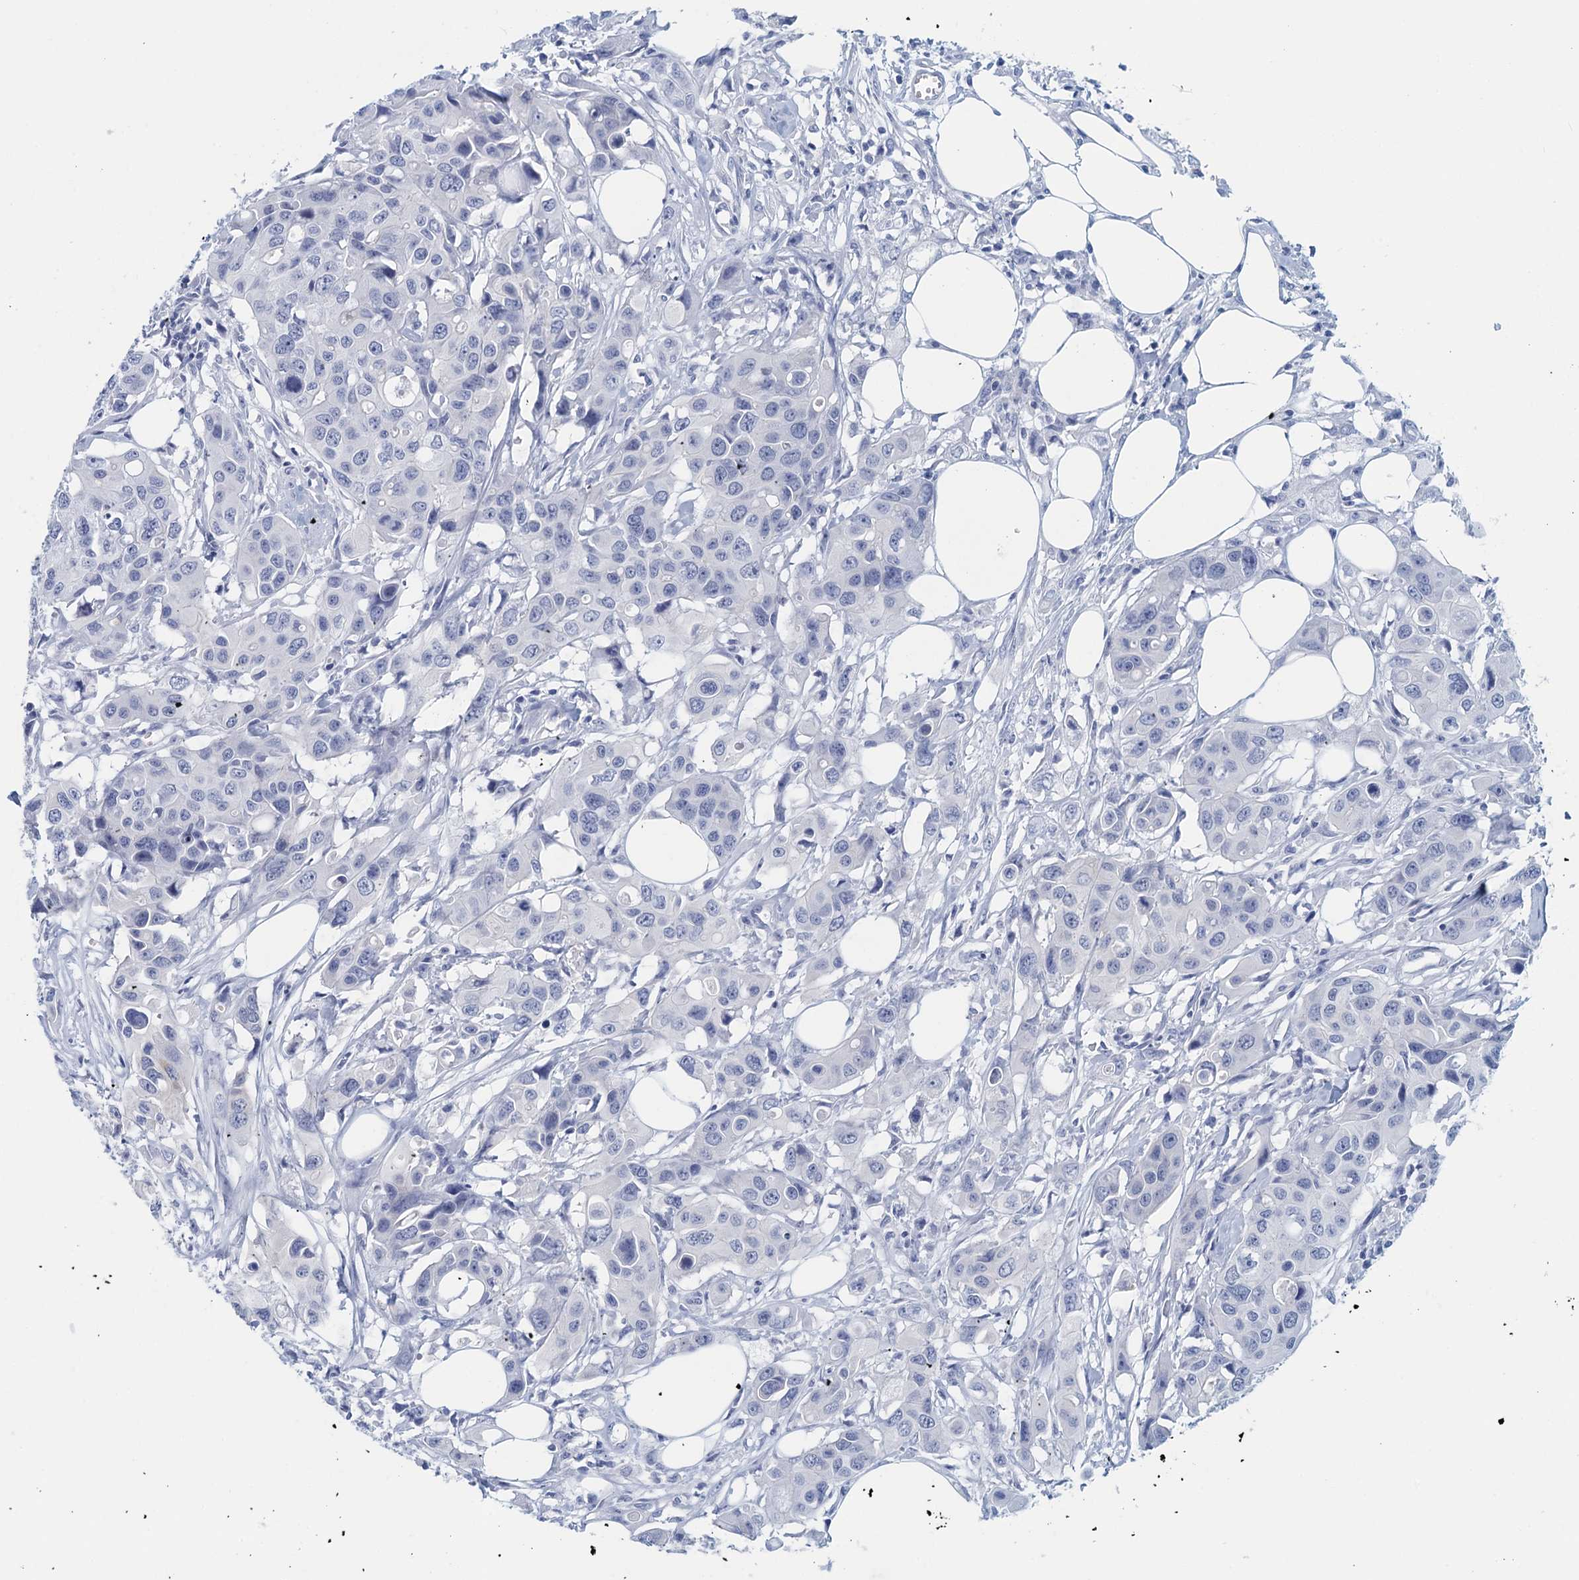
{"staining": {"intensity": "negative", "quantity": "none", "location": "none"}, "tissue": "colorectal cancer", "cell_type": "Tumor cells", "image_type": "cancer", "snomed": [{"axis": "morphology", "description": "Adenocarcinoma, NOS"}, {"axis": "topography", "description": "Colon"}], "caption": "This photomicrograph is of colorectal adenocarcinoma stained with immunohistochemistry (IHC) to label a protein in brown with the nuclei are counter-stained blue. There is no positivity in tumor cells. The staining was performed using DAB (3,3'-diaminobenzidine) to visualize the protein expression in brown, while the nuclei were stained in blue with hematoxylin (Magnification: 20x).", "gene": "CYP51A1", "patient": {"sex": "male", "age": 77}}